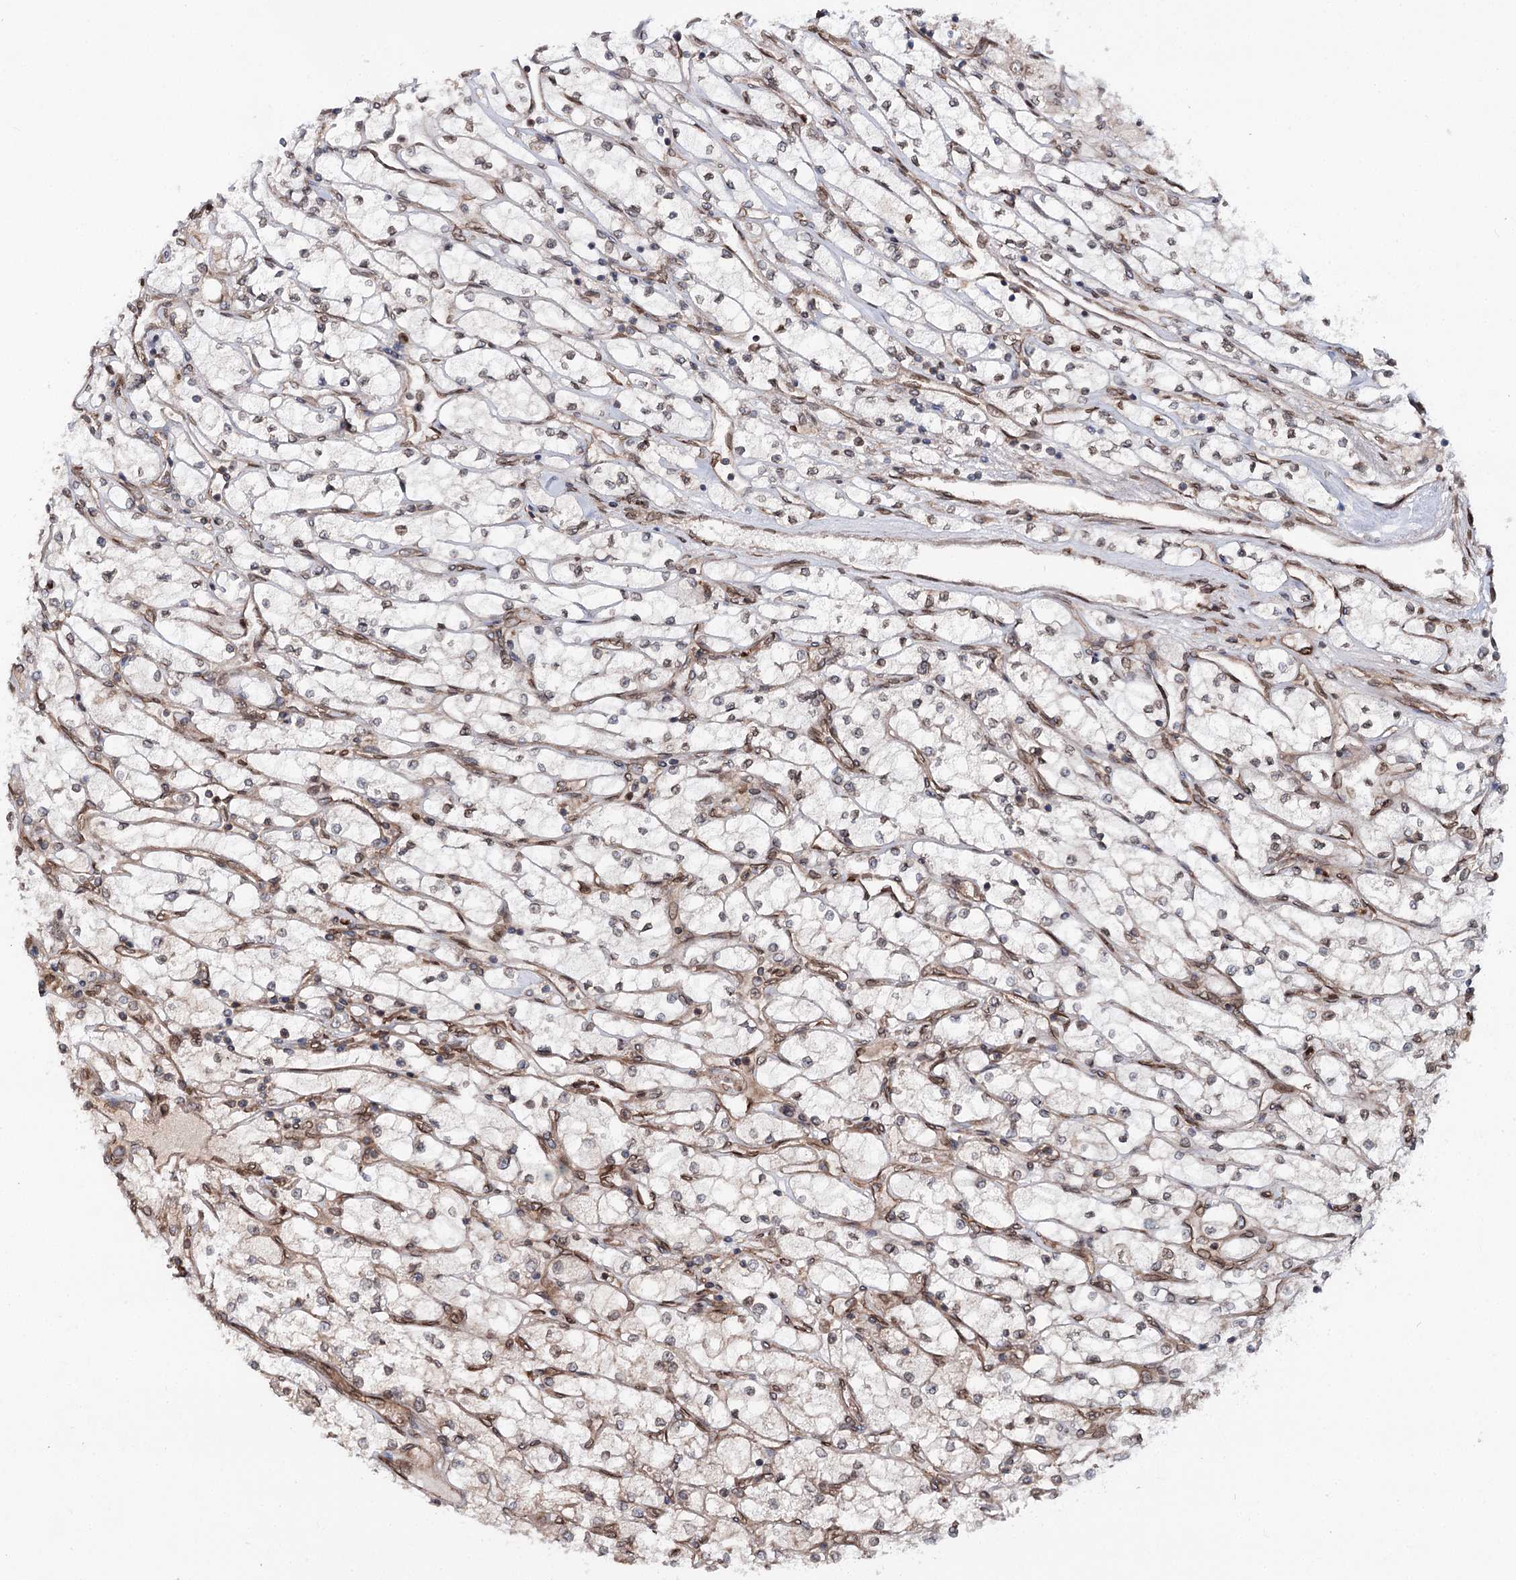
{"staining": {"intensity": "weak", "quantity": "<25%", "location": "nuclear"}, "tissue": "renal cancer", "cell_type": "Tumor cells", "image_type": "cancer", "snomed": [{"axis": "morphology", "description": "Adenocarcinoma, NOS"}, {"axis": "topography", "description": "Kidney"}], "caption": "Immunohistochemistry of human renal cancer reveals no staining in tumor cells.", "gene": "FGFR1OP2", "patient": {"sex": "male", "age": 80}}